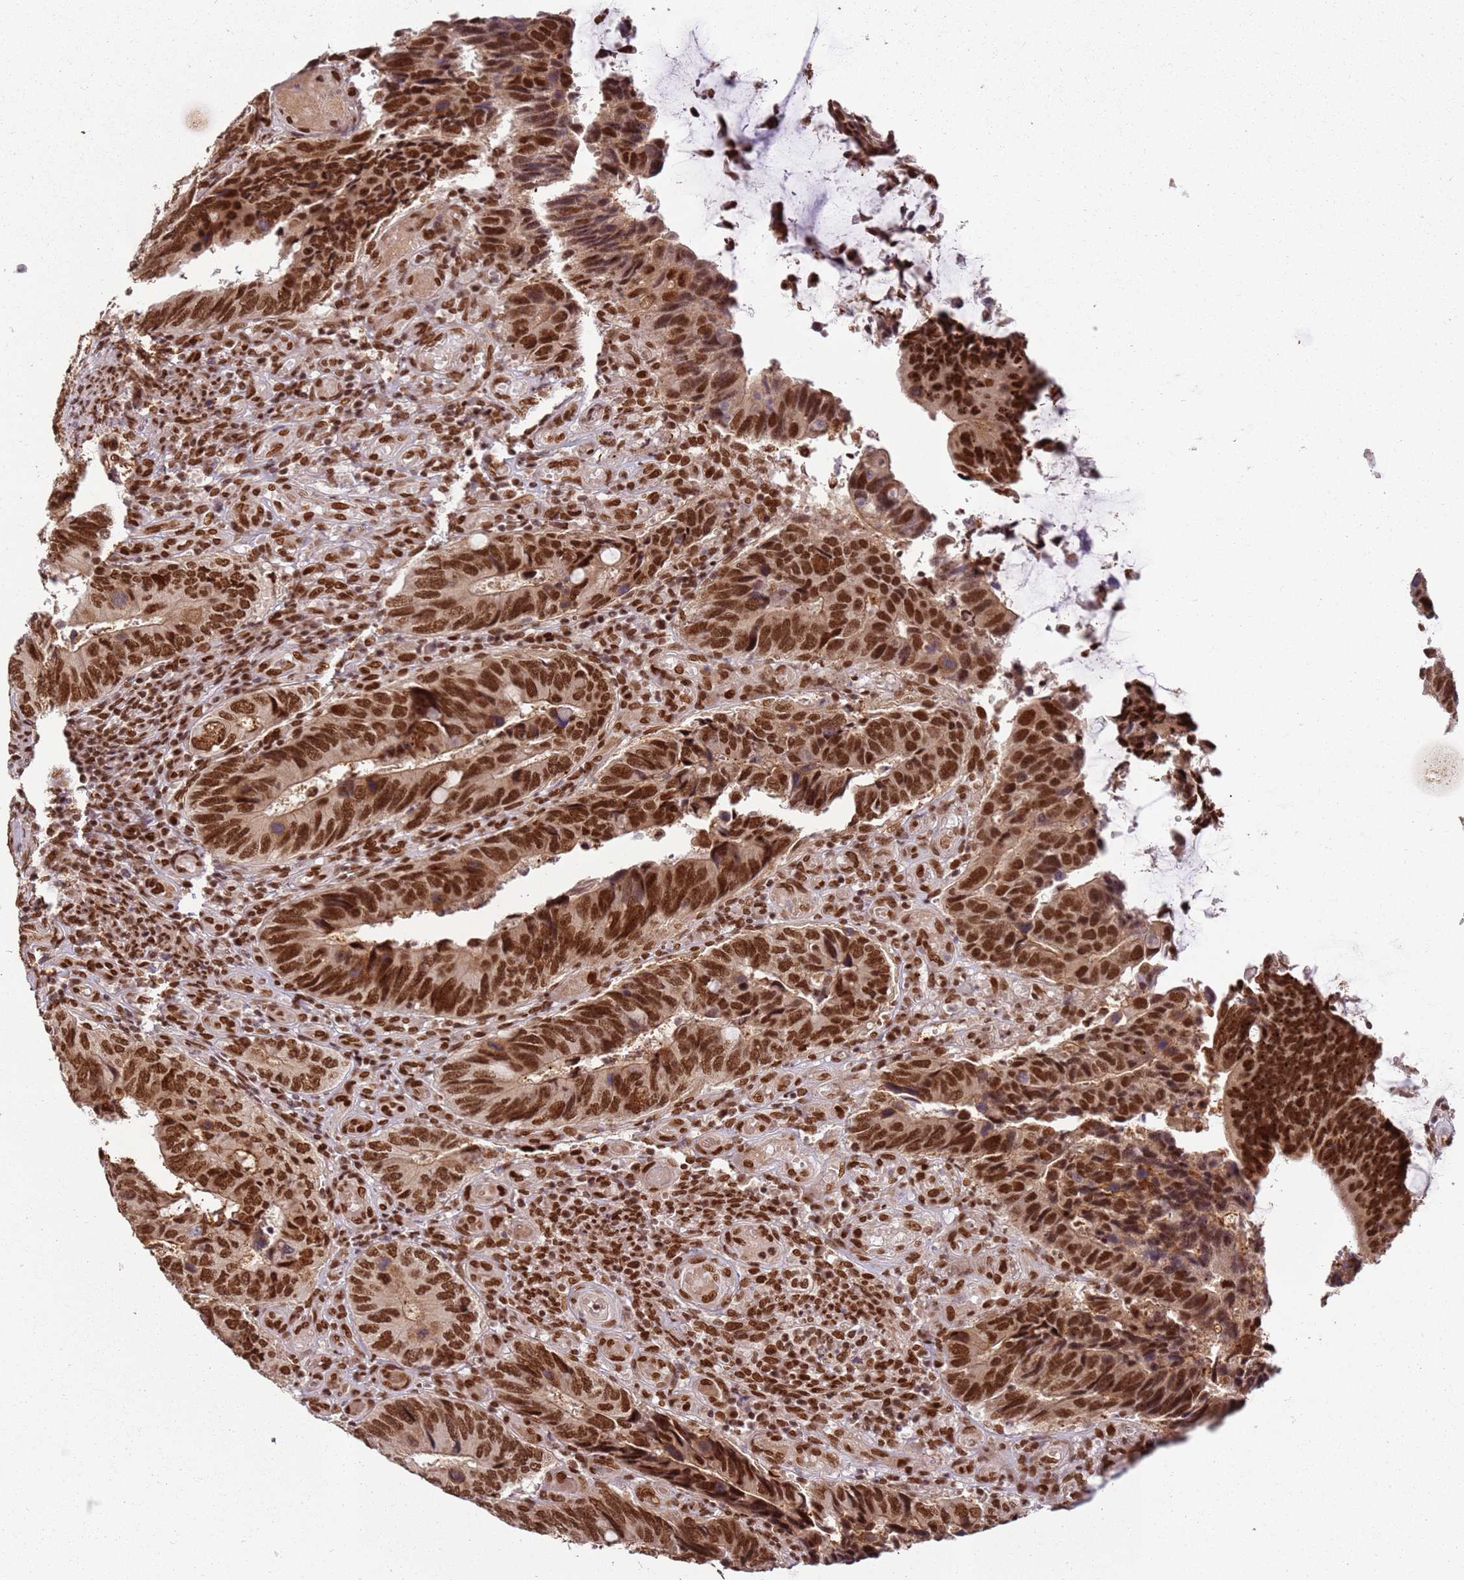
{"staining": {"intensity": "strong", "quantity": ">75%", "location": "nuclear"}, "tissue": "colorectal cancer", "cell_type": "Tumor cells", "image_type": "cancer", "snomed": [{"axis": "morphology", "description": "Adenocarcinoma, NOS"}, {"axis": "topography", "description": "Colon"}], "caption": "The photomicrograph displays staining of adenocarcinoma (colorectal), revealing strong nuclear protein positivity (brown color) within tumor cells. The protein of interest is stained brown, and the nuclei are stained in blue (DAB IHC with brightfield microscopy, high magnification).", "gene": "TENT4A", "patient": {"sex": "male", "age": 87}}